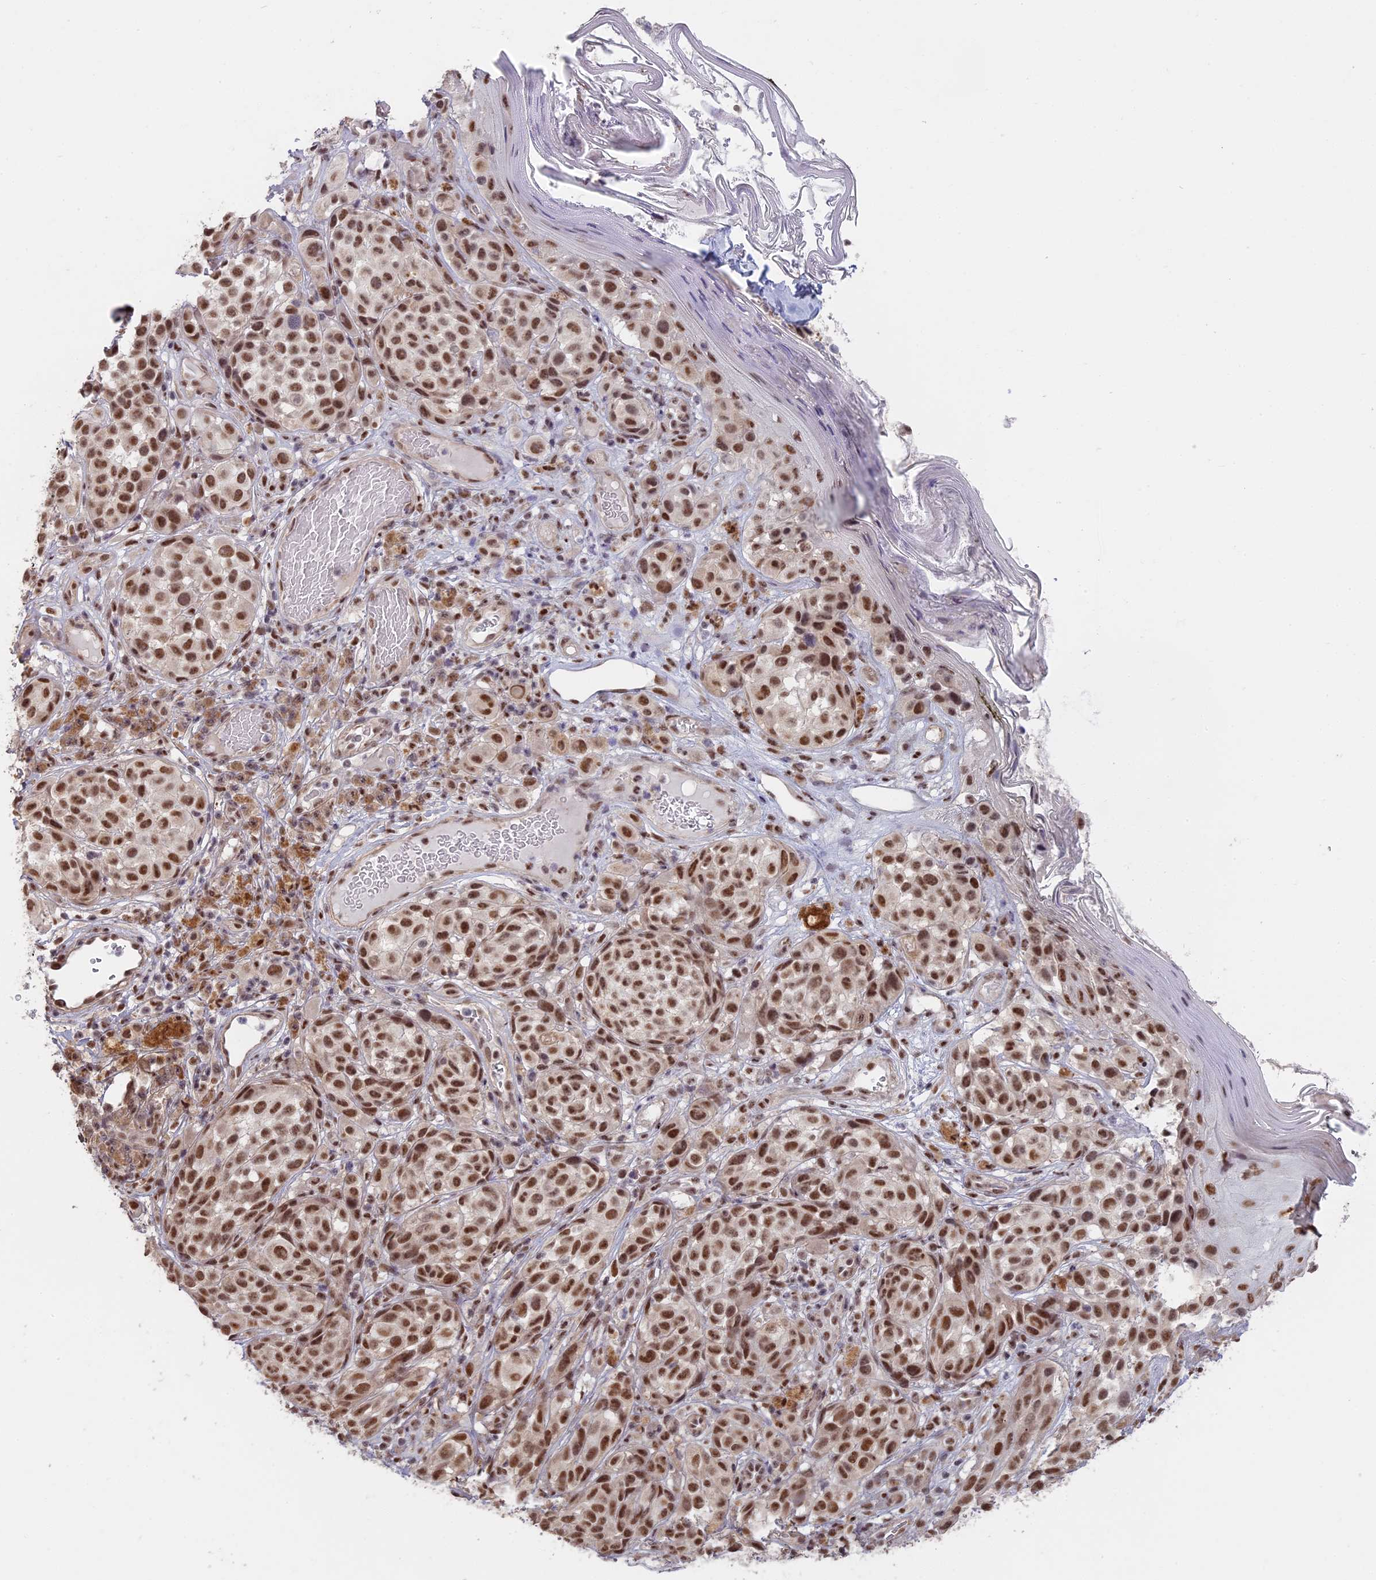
{"staining": {"intensity": "moderate", "quantity": ">75%", "location": "nuclear"}, "tissue": "melanoma", "cell_type": "Tumor cells", "image_type": "cancer", "snomed": [{"axis": "morphology", "description": "Malignant melanoma, NOS"}, {"axis": "topography", "description": "Skin"}], "caption": "Tumor cells display medium levels of moderate nuclear expression in about >75% of cells in human melanoma.", "gene": "MORF4L1", "patient": {"sex": "male", "age": 38}}